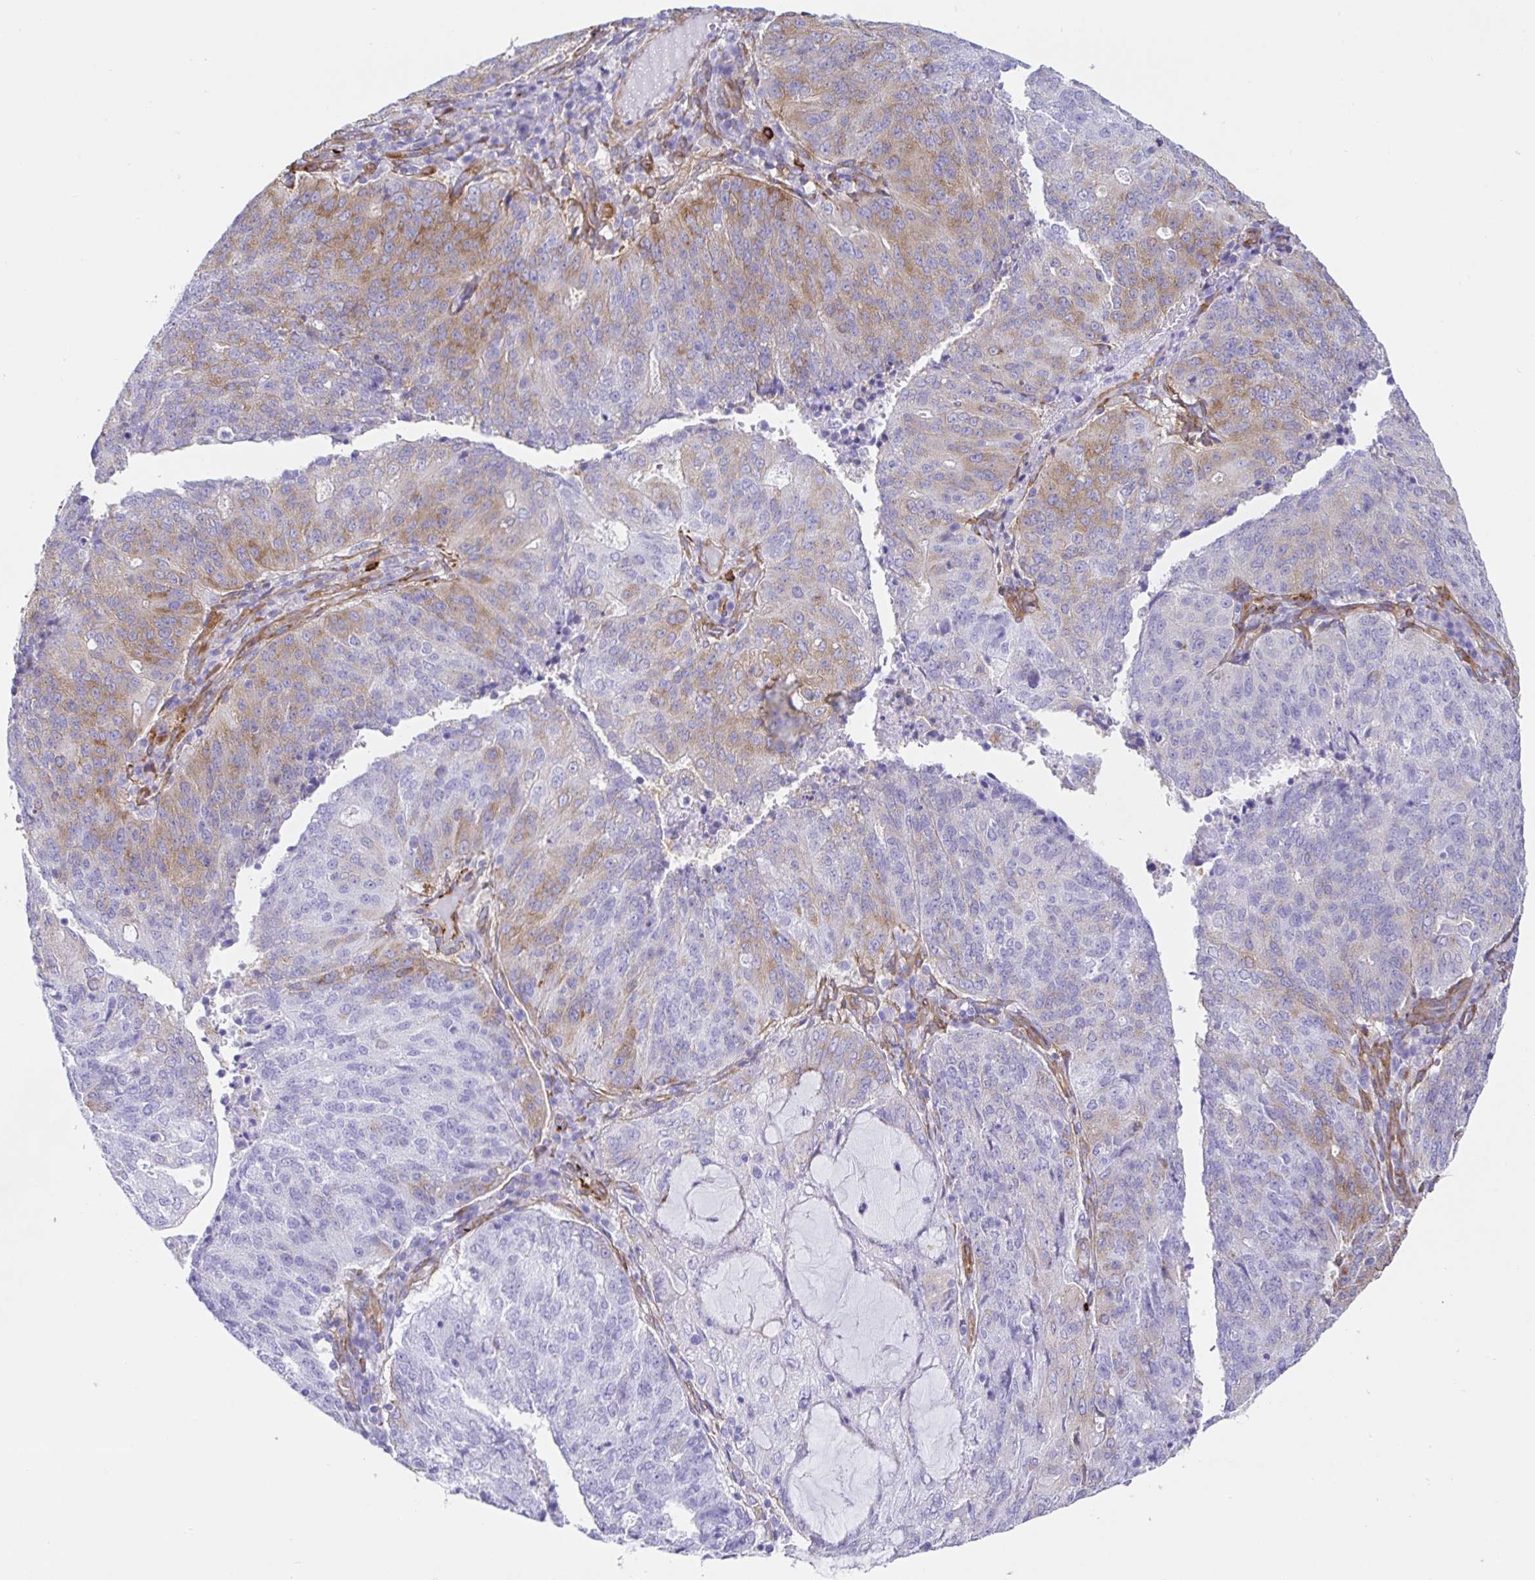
{"staining": {"intensity": "moderate", "quantity": "25%-75%", "location": "cytoplasmic/membranous"}, "tissue": "endometrial cancer", "cell_type": "Tumor cells", "image_type": "cancer", "snomed": [{"axis": "morphology", "description": "Adenocarcinoma, NOS"}, {"axis": "topography", "description": "Endometrium"}], "caption": "There is medium levels of moderate cytoplasmic/membranous staining in tumor cells of endometrial cancer, as demonstrated by immunohistochemical staining (brown color).", "gene": "DOCK1", "patient": {"sex": "female", "age": 82}}